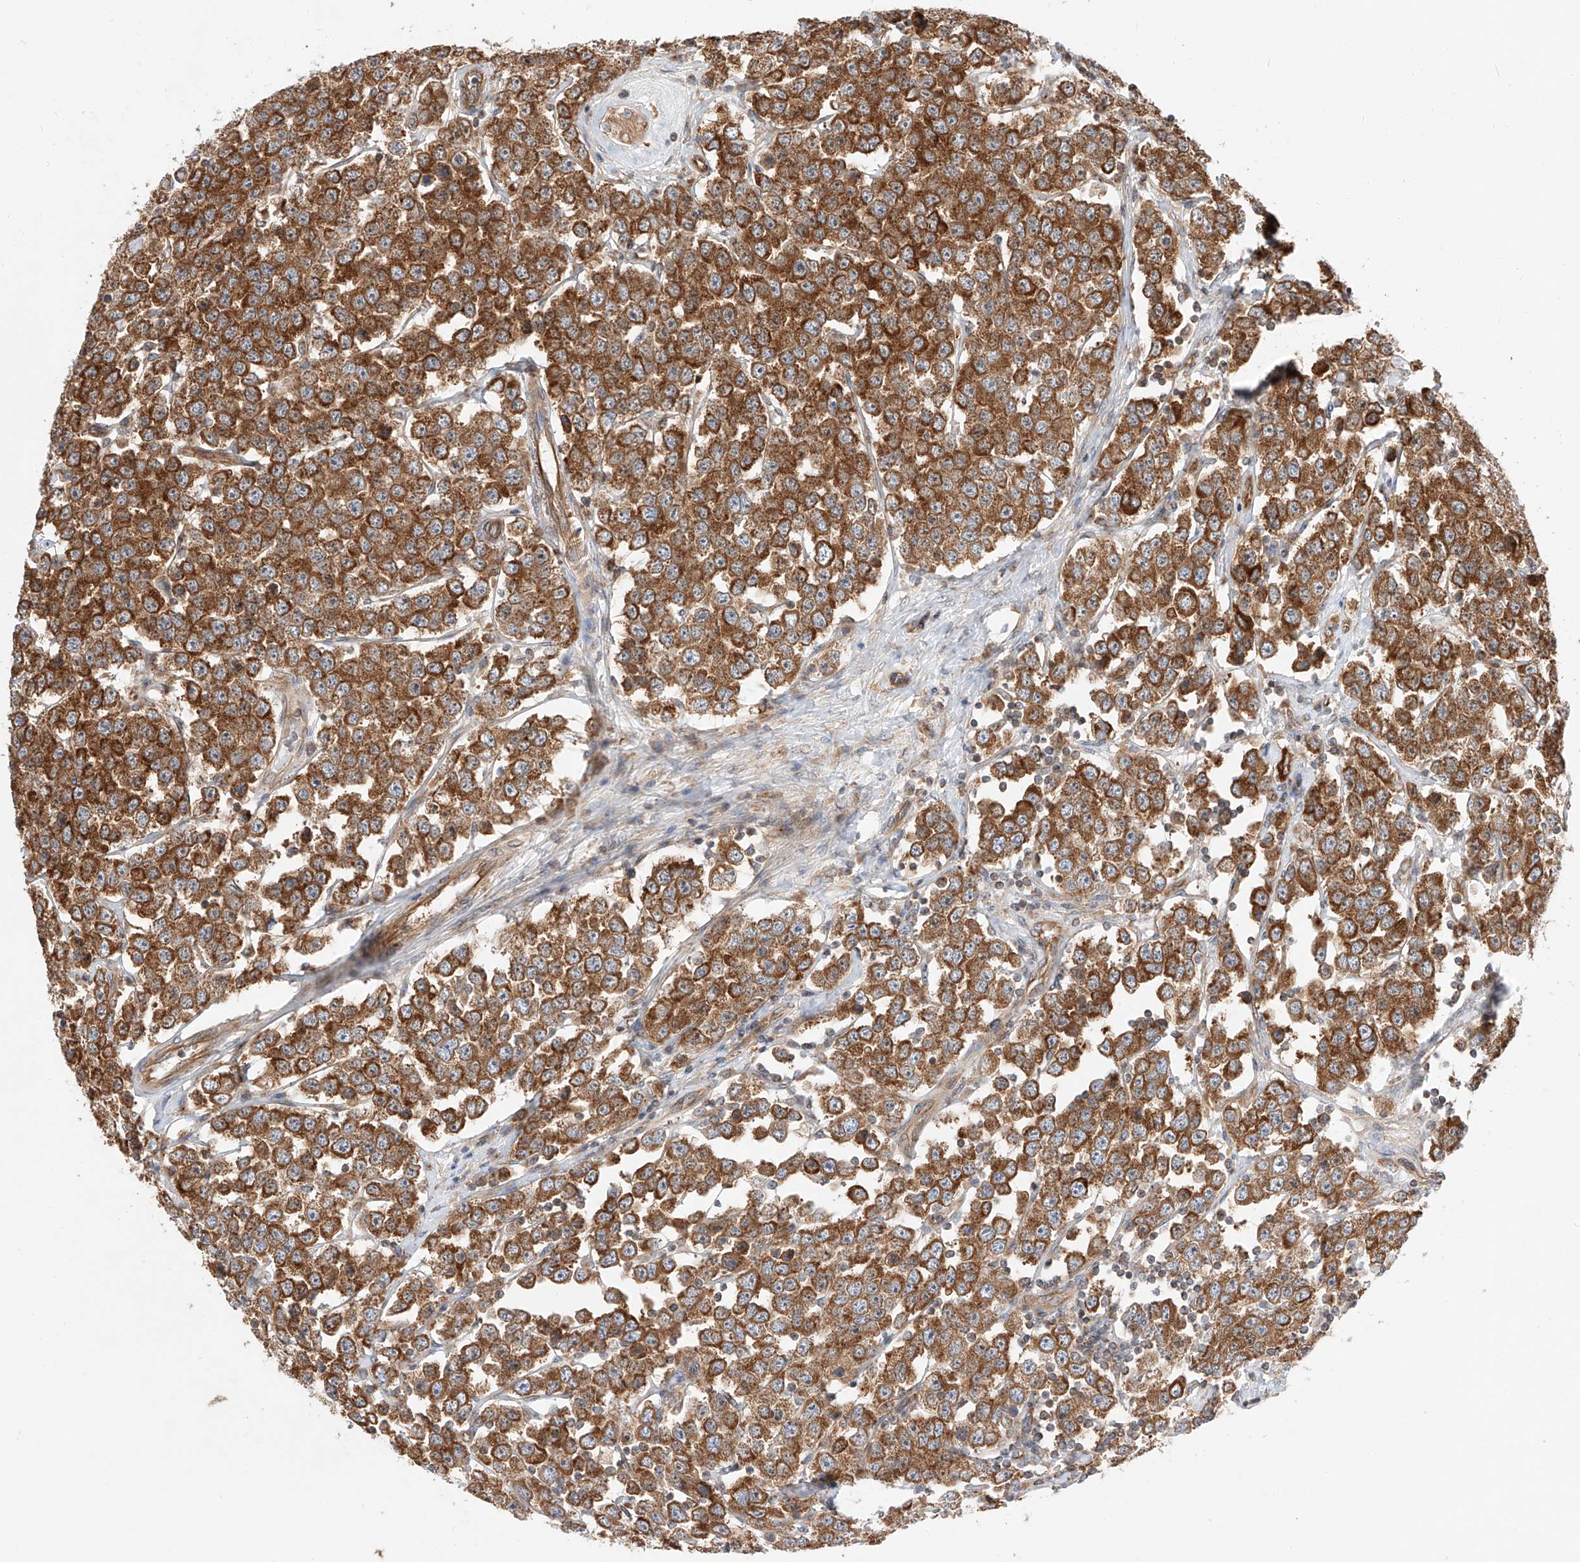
{"staining": {"intensity": "strong", "quantity": ">75%", "location": "cytoplasmic/membranous"}, "tissue": "testis cancer", "cell_type": "Tumor cells", "image_type": "cancer", "snomed": [{"axis": "morphology", "description": "Seminoma, NOS"}, {"axis": "topography", "description": "Testis"}], "caption": "Human testis cancer (seminoma) stained for a protein (brown) displays strong cytoplasmic/membranous positive expression in about >75% of tumor cells.", "gene": "ISCA2", "patient": {"sex": "male", "age": 28}}